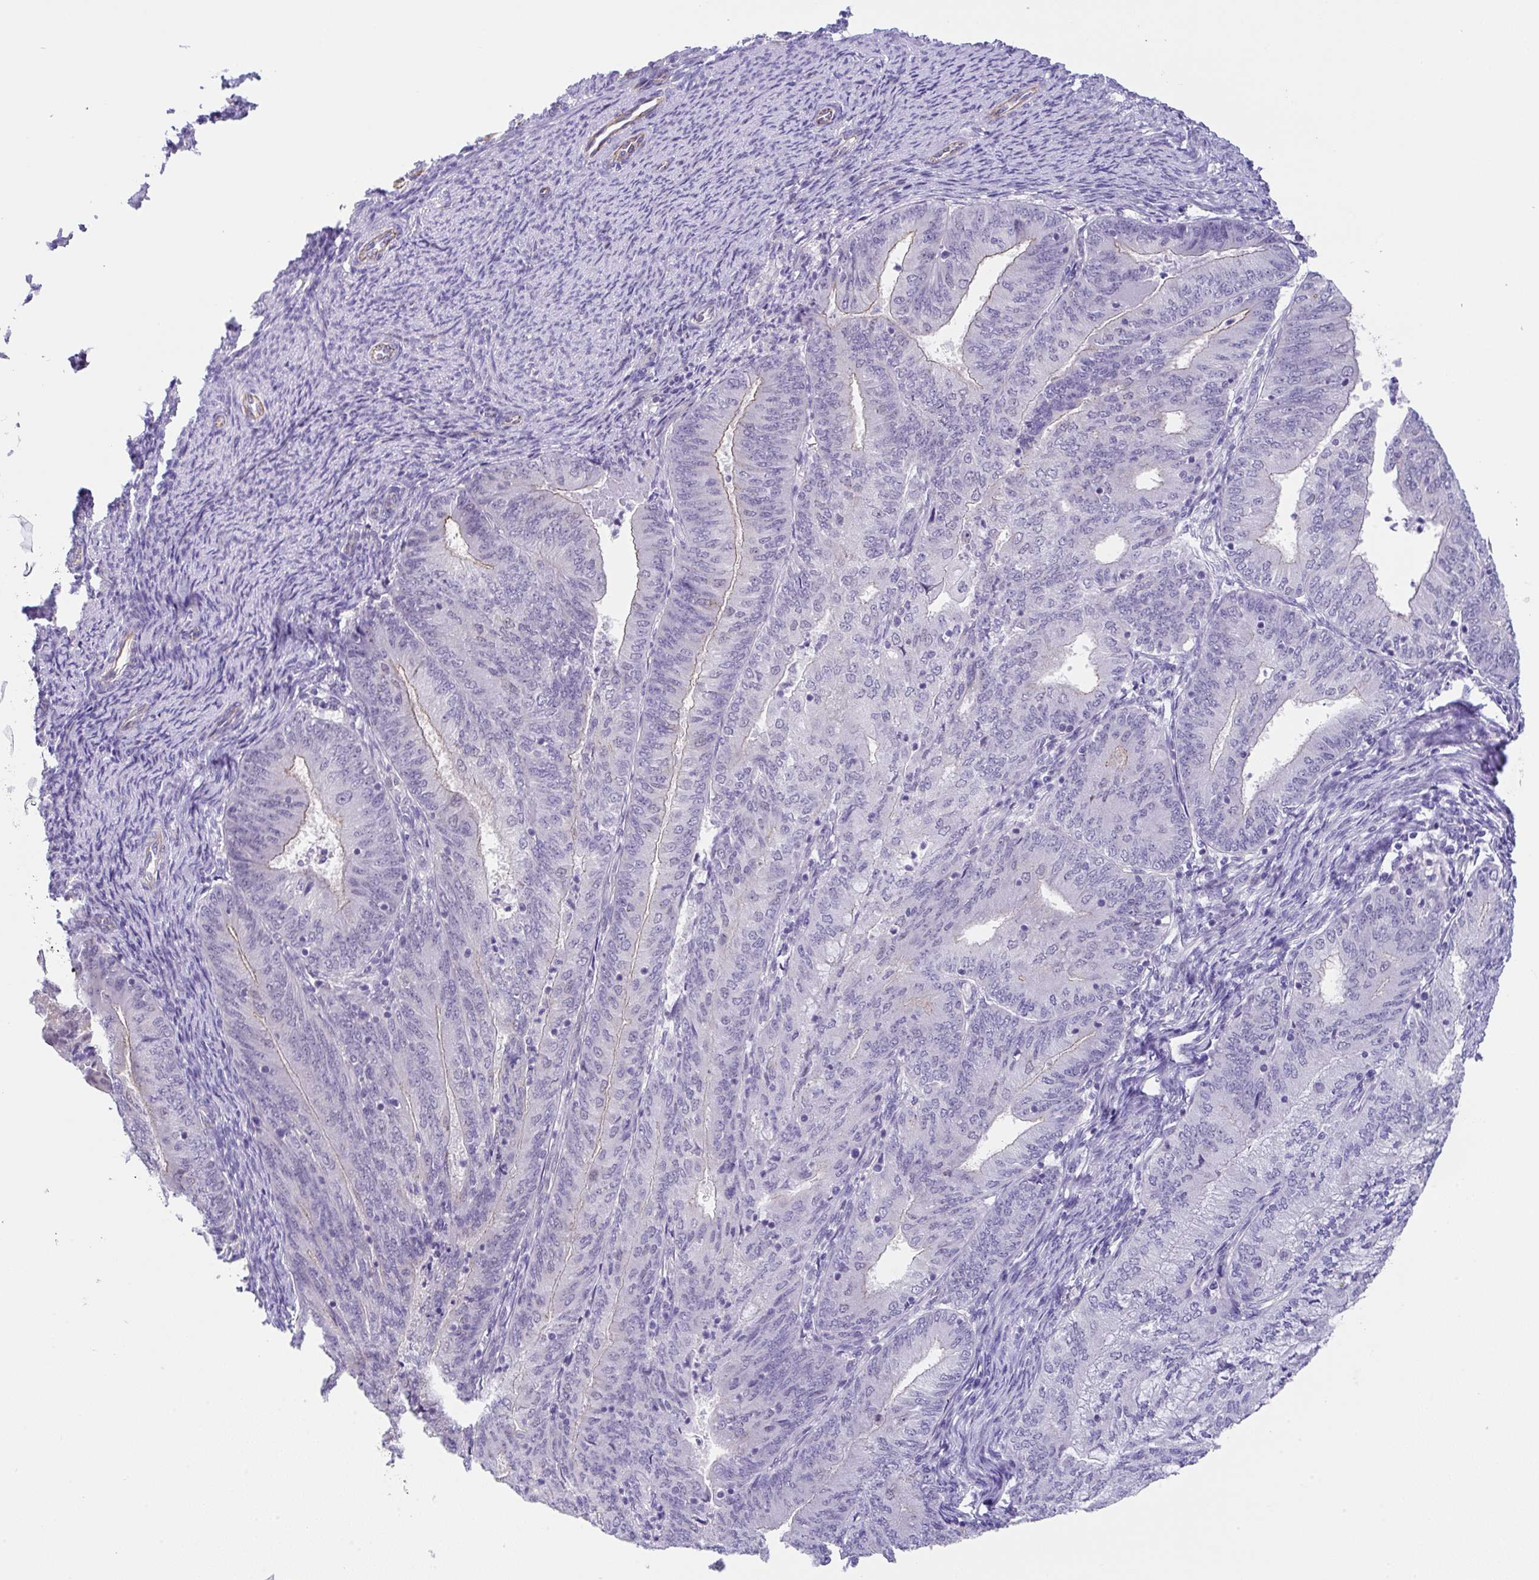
{"staining": {"intensity": "moderate", "quantity": "<25%", "location": "cytoplasmic/membranous"}, "tissue": "endometrial cancer", "cell_type": "Tumor cells", "image_type": "cancer", "snomed": [{"axis": "morphology", "description": "Adenocarcinoma, NOS"}, {"axis": "topography", "description": "Endometrium"}], "caption": "The micrograph shows immunohistochemical staining of endometrial cancer. There is moderate cytoplasmic/membranous positivity is seen in about <25% of tumor cells.", "gene": "CGNL1", "patient": {"sex": "female", "age": 57}}